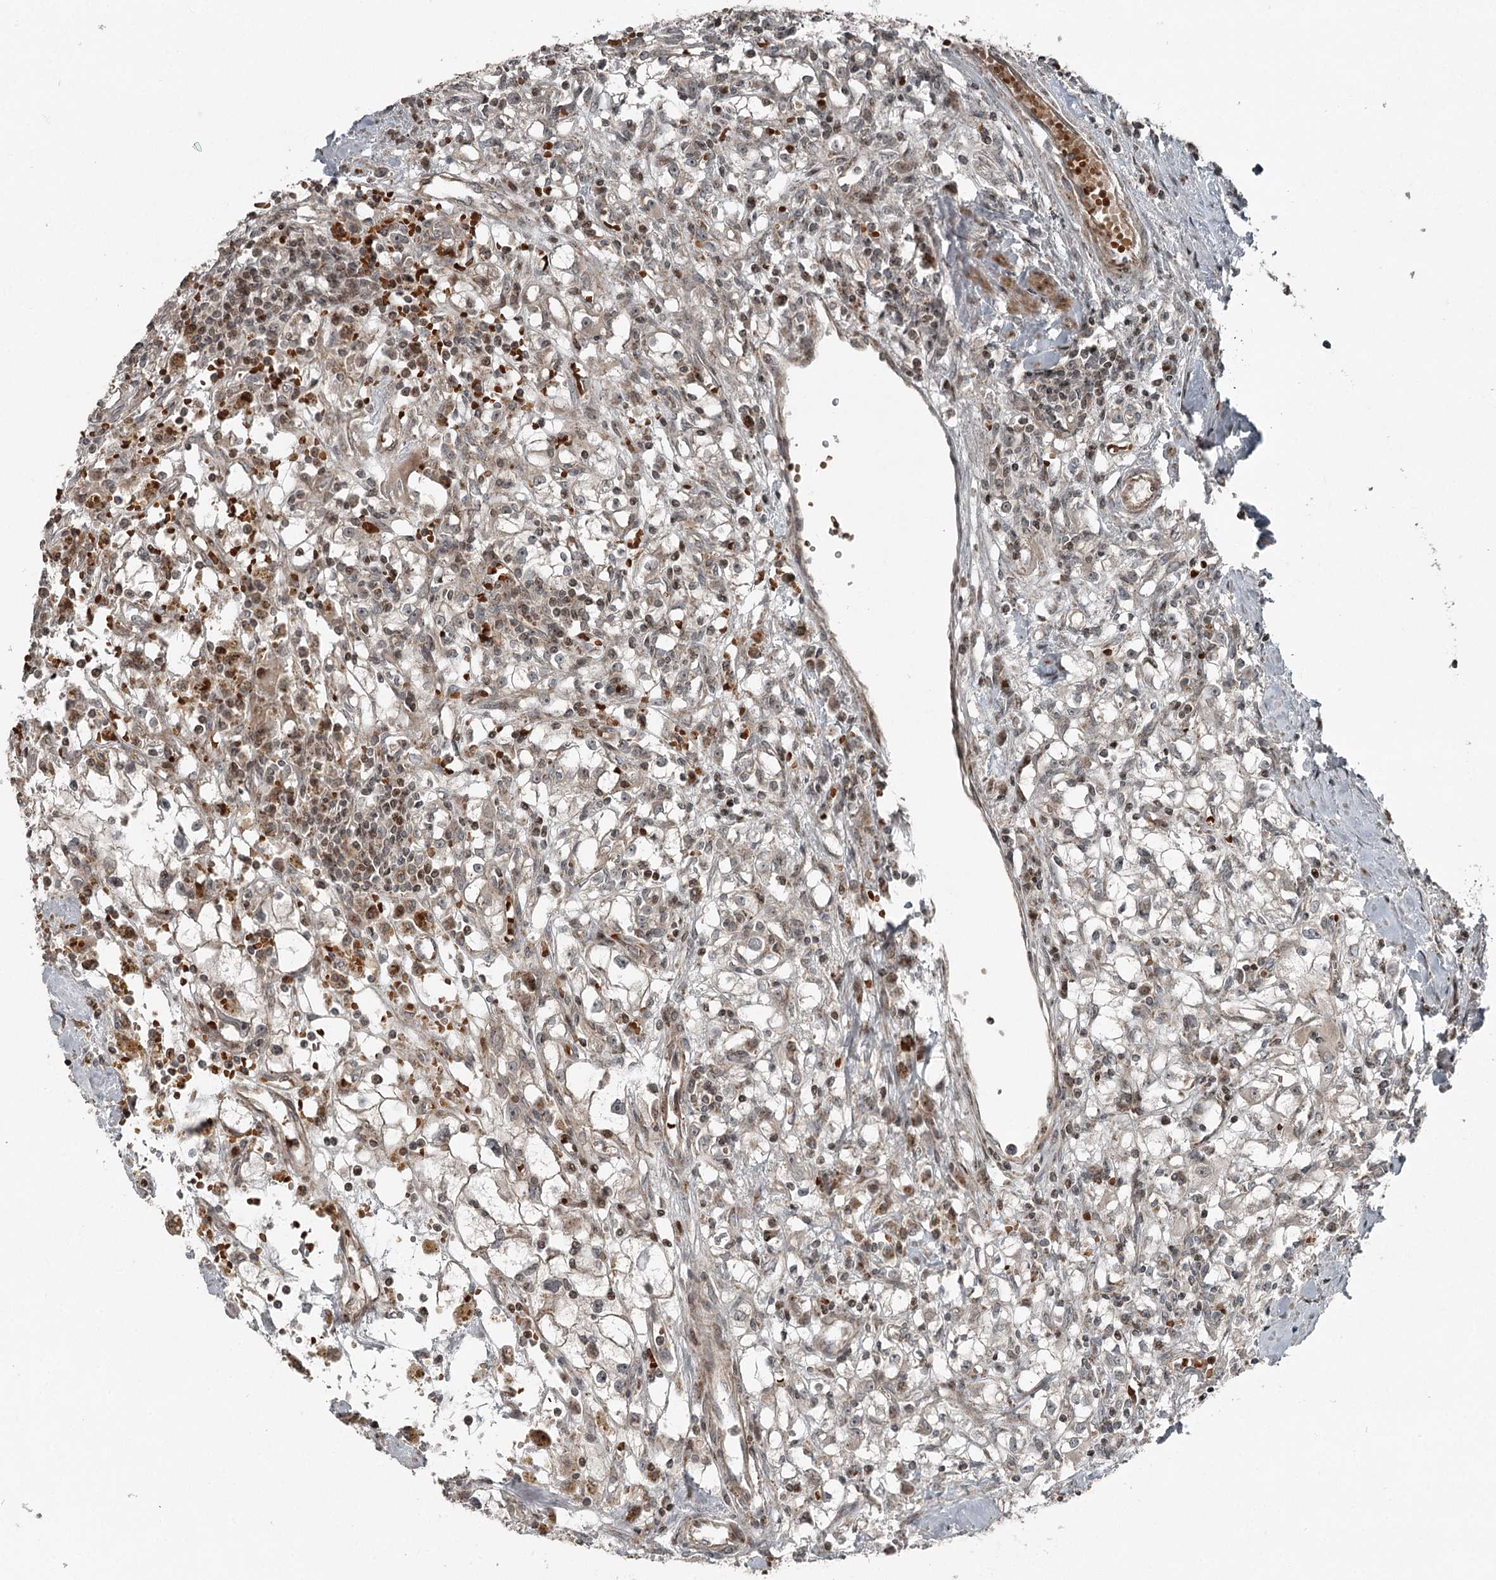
{"staining": {"intensity": "moderate", "quantity": "<25%", "location": "cytoplasmic/membranous"}, "tissue": "renal cancer", "cell_type": "Tumor cells", "image_type": "cancer", "snomed": [{"axis": "morphology", "description": "Adenocarcinoma, NOS"}, {"axis": "topography", "description": "Kidney"}], "caption": "Renal adenocarcinoma was stained to show a protein in brown. There is low levels of moderate cytoplasmic/membranous staining in approximately <25% of tumor cells.", "gene": "RASSF8", "patient": {"sex": "male", "age": 56}}